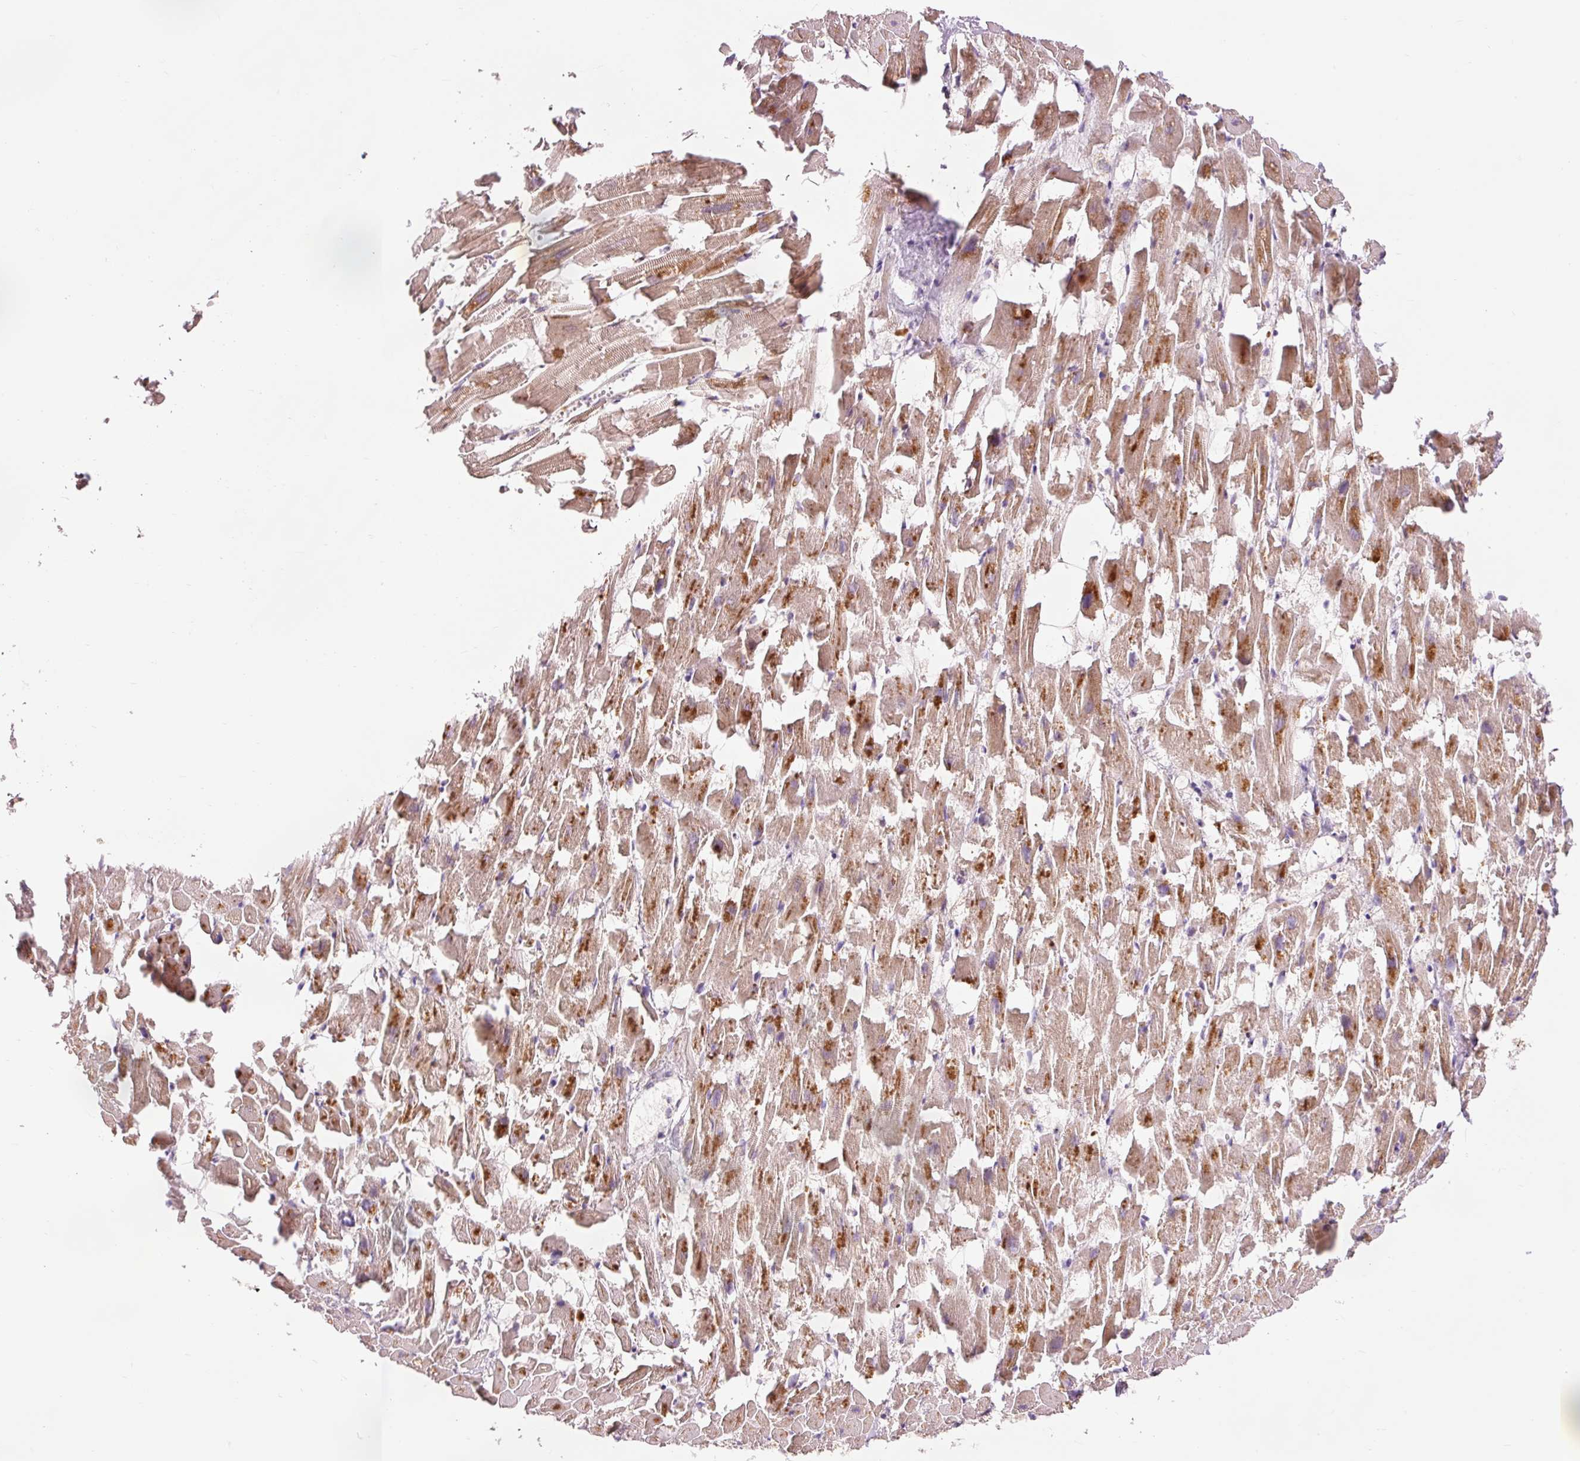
{"staining": {"intensity": "moderate", "quantity": ">75%", "location": "cytoplasmic/membranous"}, "tissue": "heart muscle", "cell_type": "Cardiomyocytes", "image_type": "normal", "snomed": [{"axis": "morphology", "description": "Normal tissue, NOS"}, {"axis": "topography", "description": "Heart"}], "caption": "Cardiomyocytes show medium levels of moderate cytoplasmic/membranous staining in approximately >75% of cells in unremarkable heart muscle.", "gene": "PRDX5", "patient": {"sex": "female", "age": 64}}